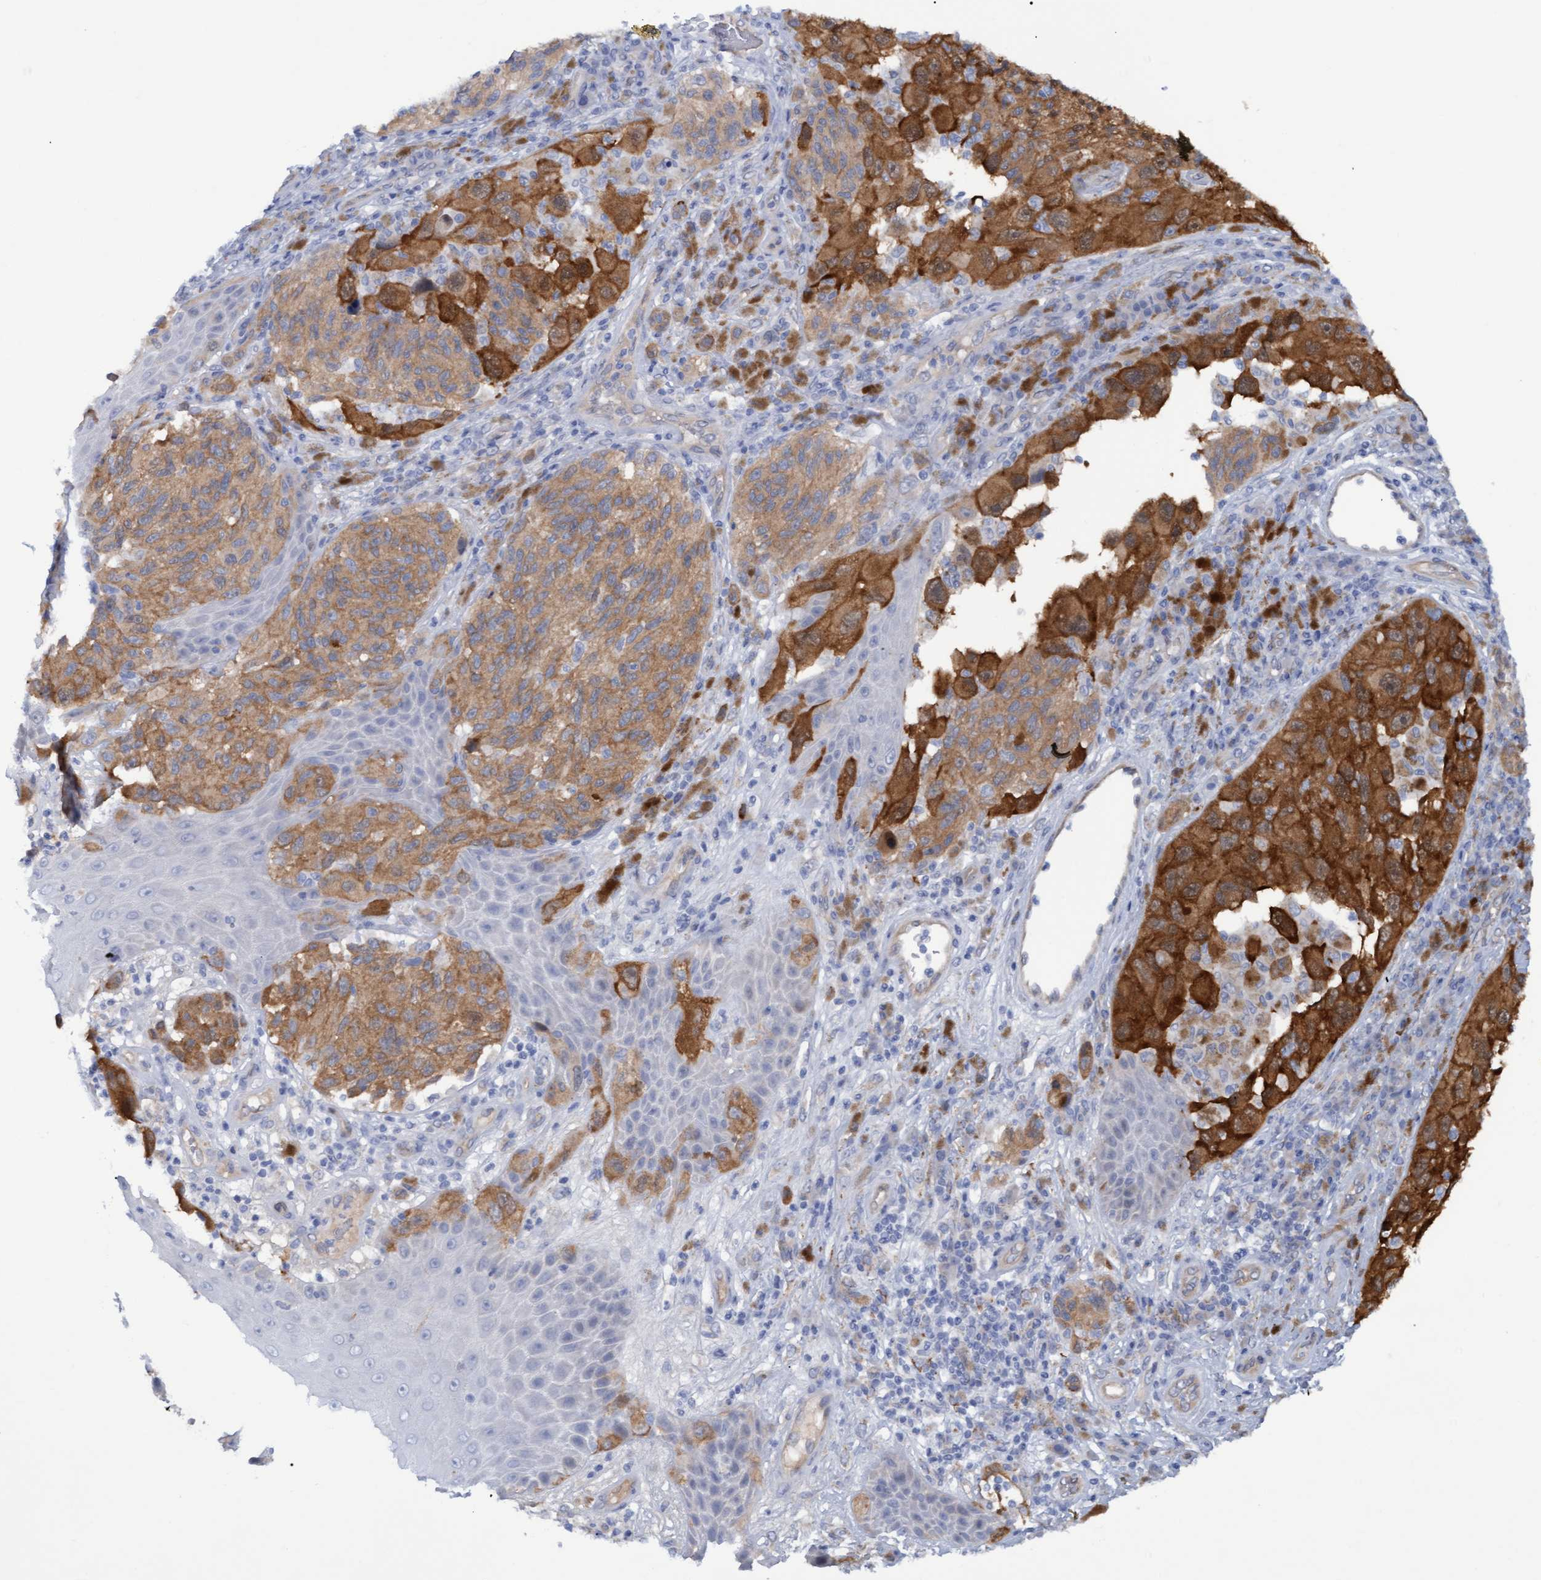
{"staining": {"intensity": "moderate", "quantity": ">75%", "location": "cytoplasmic/membranous"}, "tissue": "melanoma", "cell_type": "Tumor cells", "image_type": "cancer", "snomed": [{"axis": "morphology", "description": "Malignant melanoma, NOS"}, {"axis": "topography", "description": "Skin"}], "caption": "Approximately >75% of tumor cells in human melanoma show moderate cytoplasmic/membranous protein expression as visualized by brown immunohistochemical staining.", "gene": "STXBP1", "patient": {"sex": "female", "age": 73}}